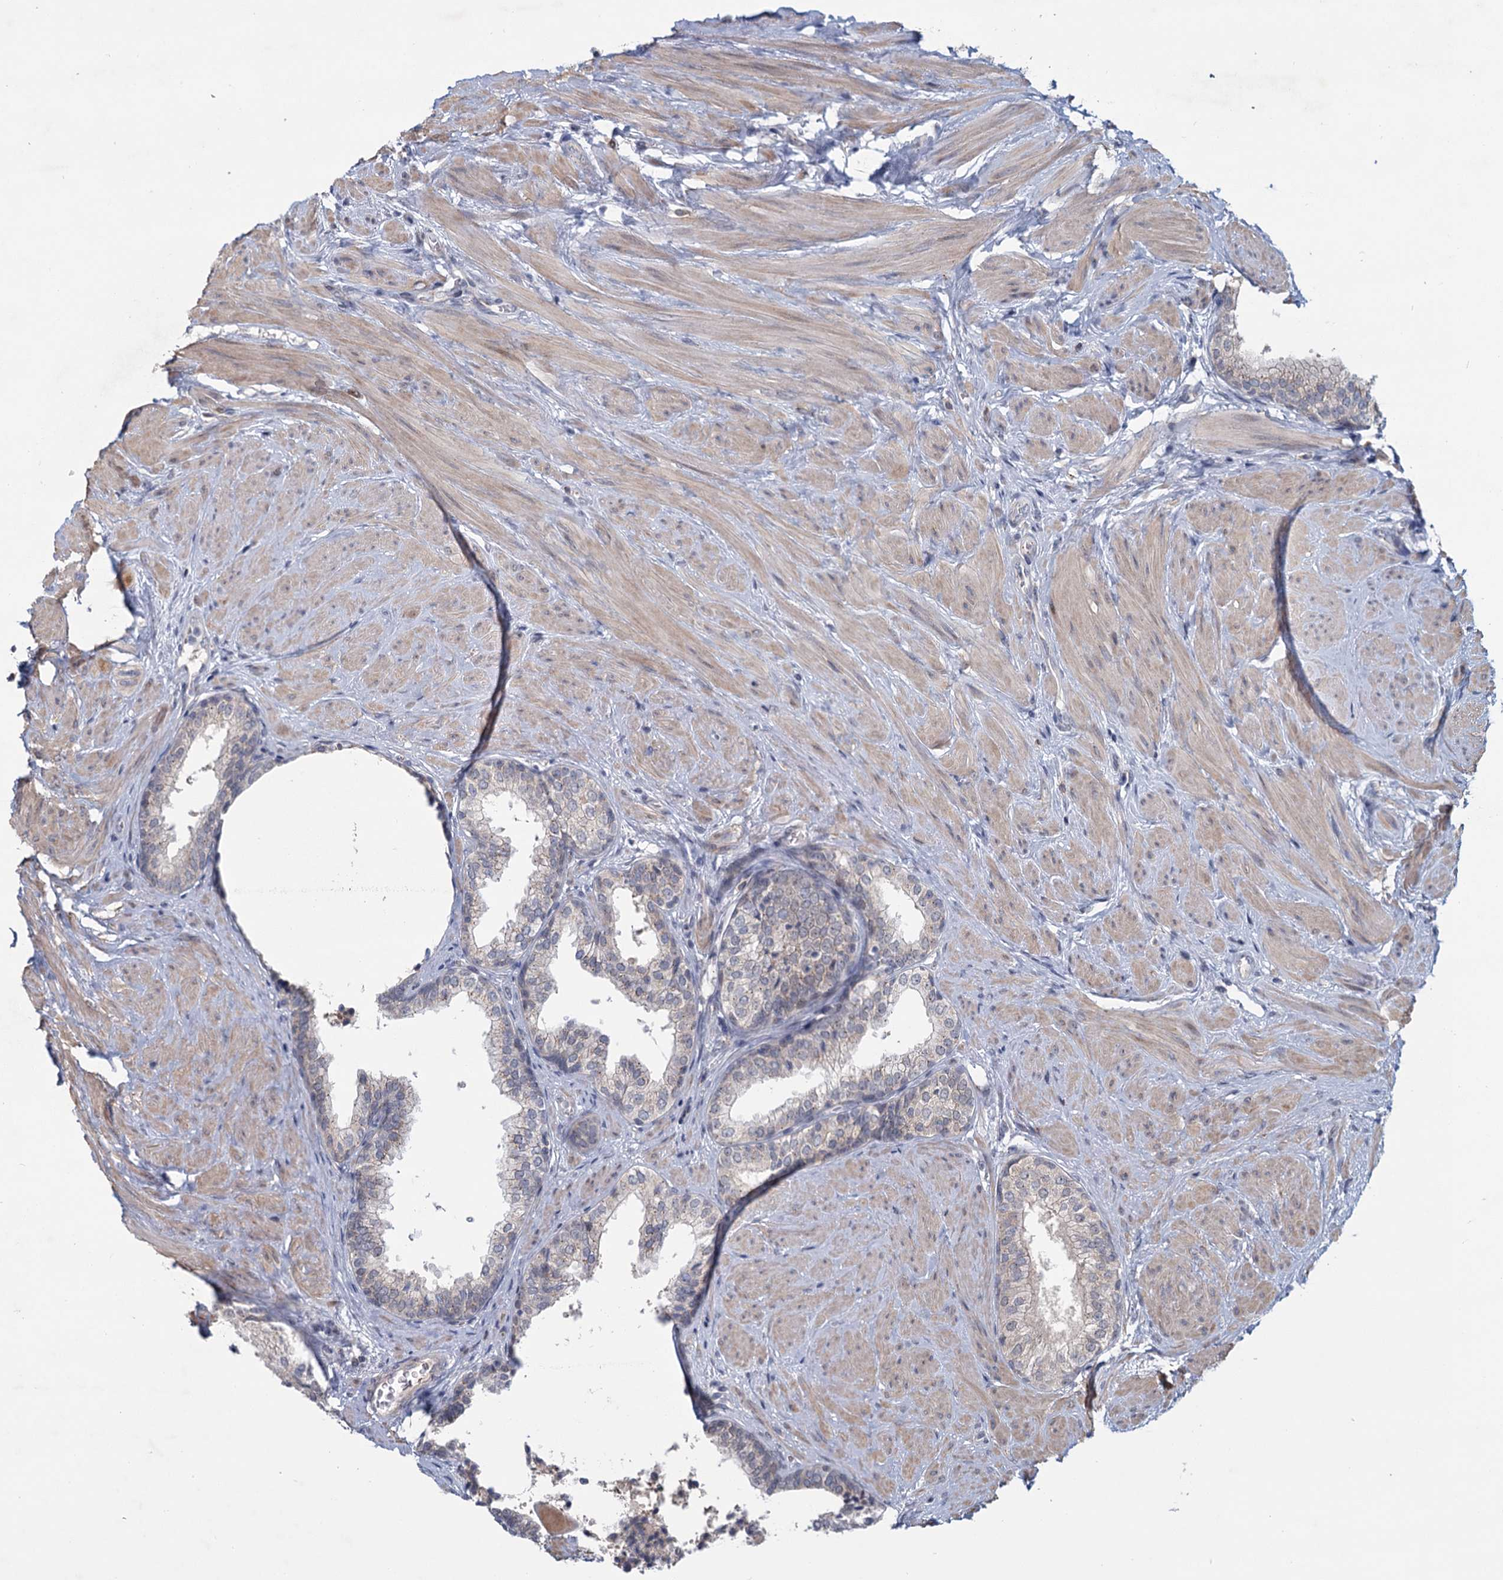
{"staining": {"intensity": "negative", "quantity": "none", "location": "none"}, "tissue": "prostate", "cell_type": "Glandular cells", "image_type": "normal", "snomed": [{"axis": "morphology", "description": "Normal tissue, NOS"}, {"axis": "topography", "description": "Prostate"}], "caption": "IHC photomicrograph of unremarkable prostate stained for a protein (brown), which reveals no staining in glandular cells.", "gene": "STAP1", "patient": {"sex": "male", "age": 48}}